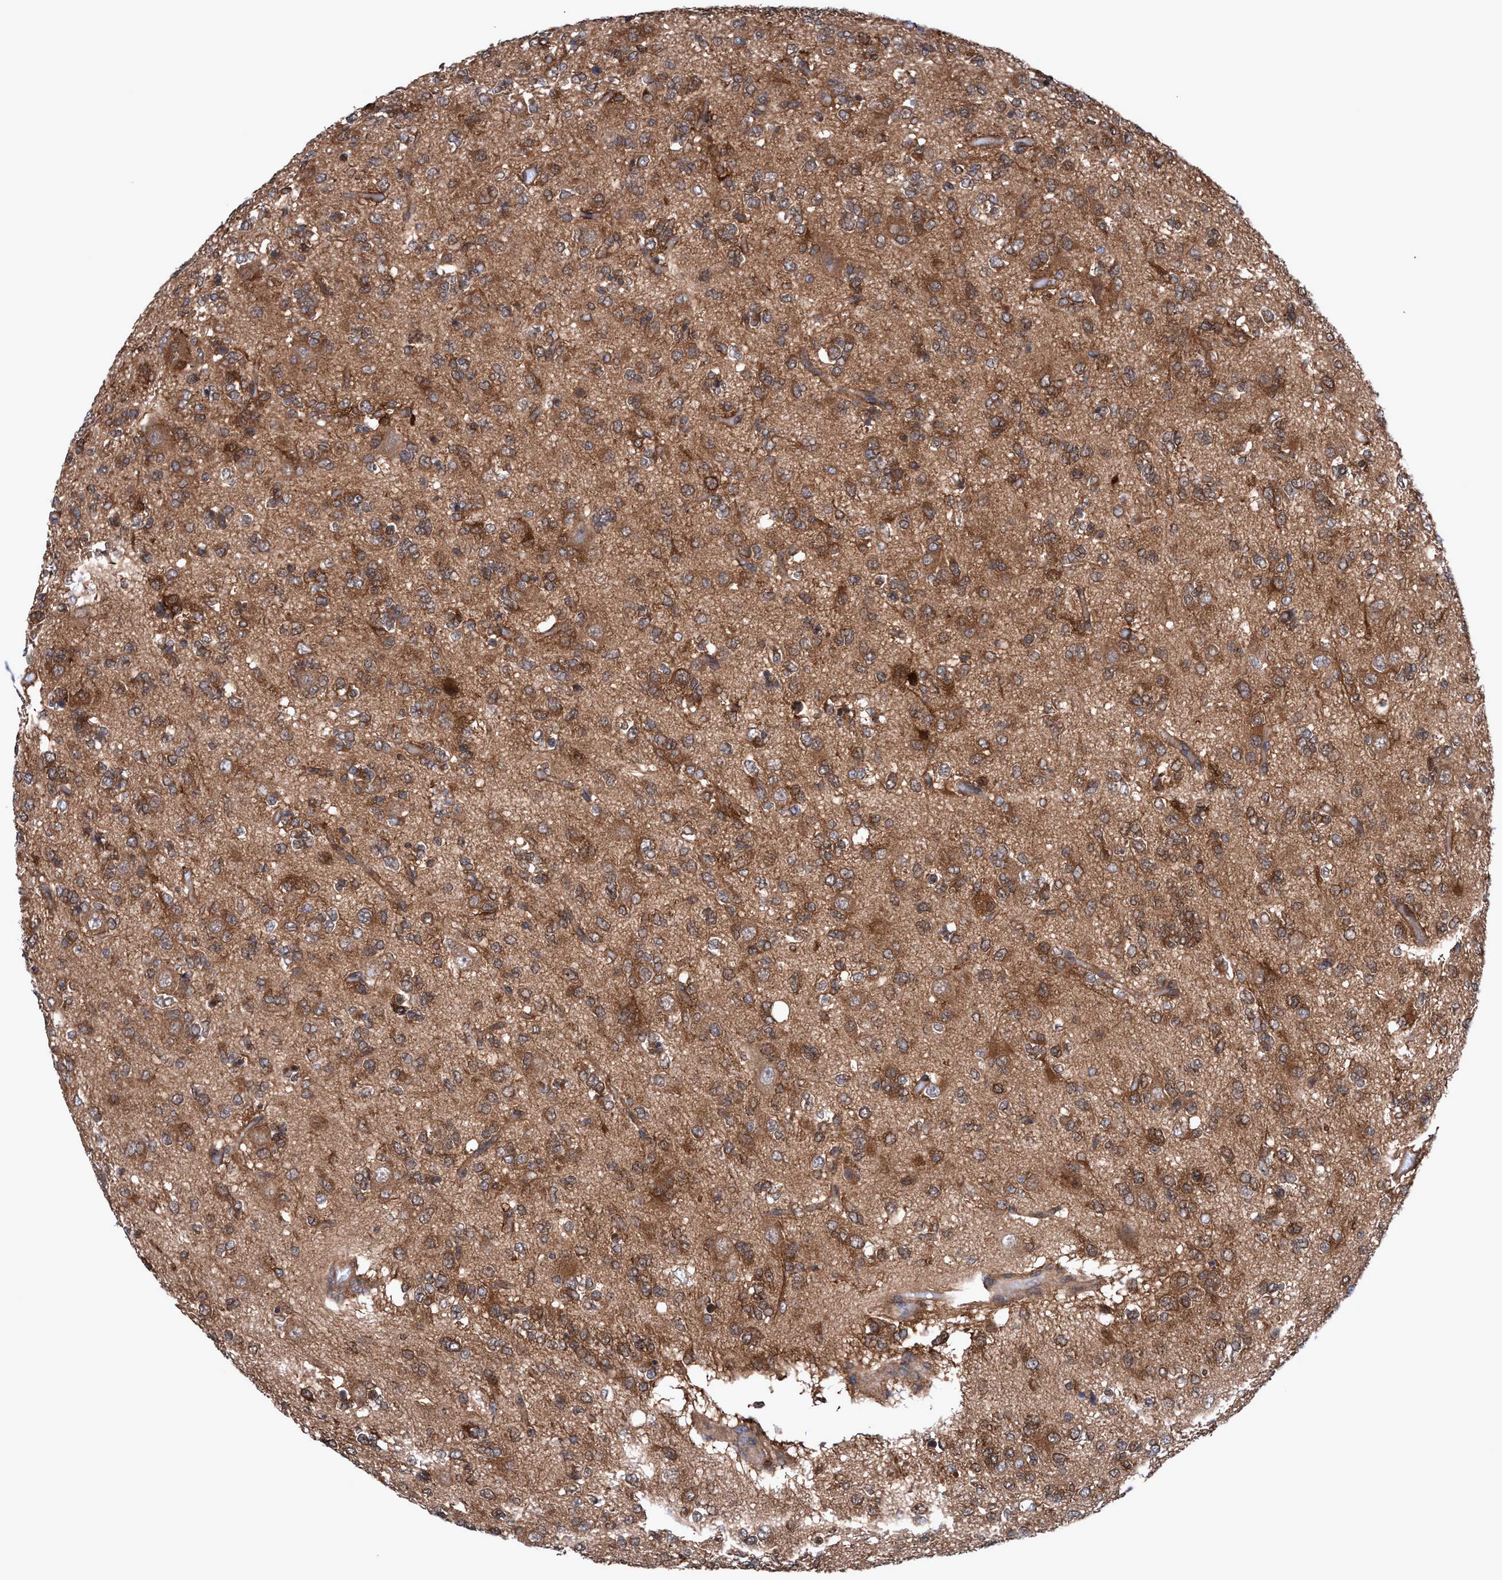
{"staining": {"intensity": "moderate", "quantity": ">75%", "location": "cytoplasmic/membranous"}, "tissue": "glioma", "cell_type": "Tumor cells", "image_type": "cancer", "snomed": [{"axis": "morphology", "description": "Glioma, malignant, Low grade"}, {"axis": "topography", "description": "Brain"}], "caption": "Immunohistochemistry histopathology image of neoplastic tissue: human malignant glioma (low-grade) stained using immunohistochemistry displays medium levels of moderate protein expression localized specifically in the cytoplasmic/membranous of tumor cells, appearing as a cytoplasmic/membranous brown color.", "gene": "GLOD4", "patient": {"sex": "male", "age": 38}}